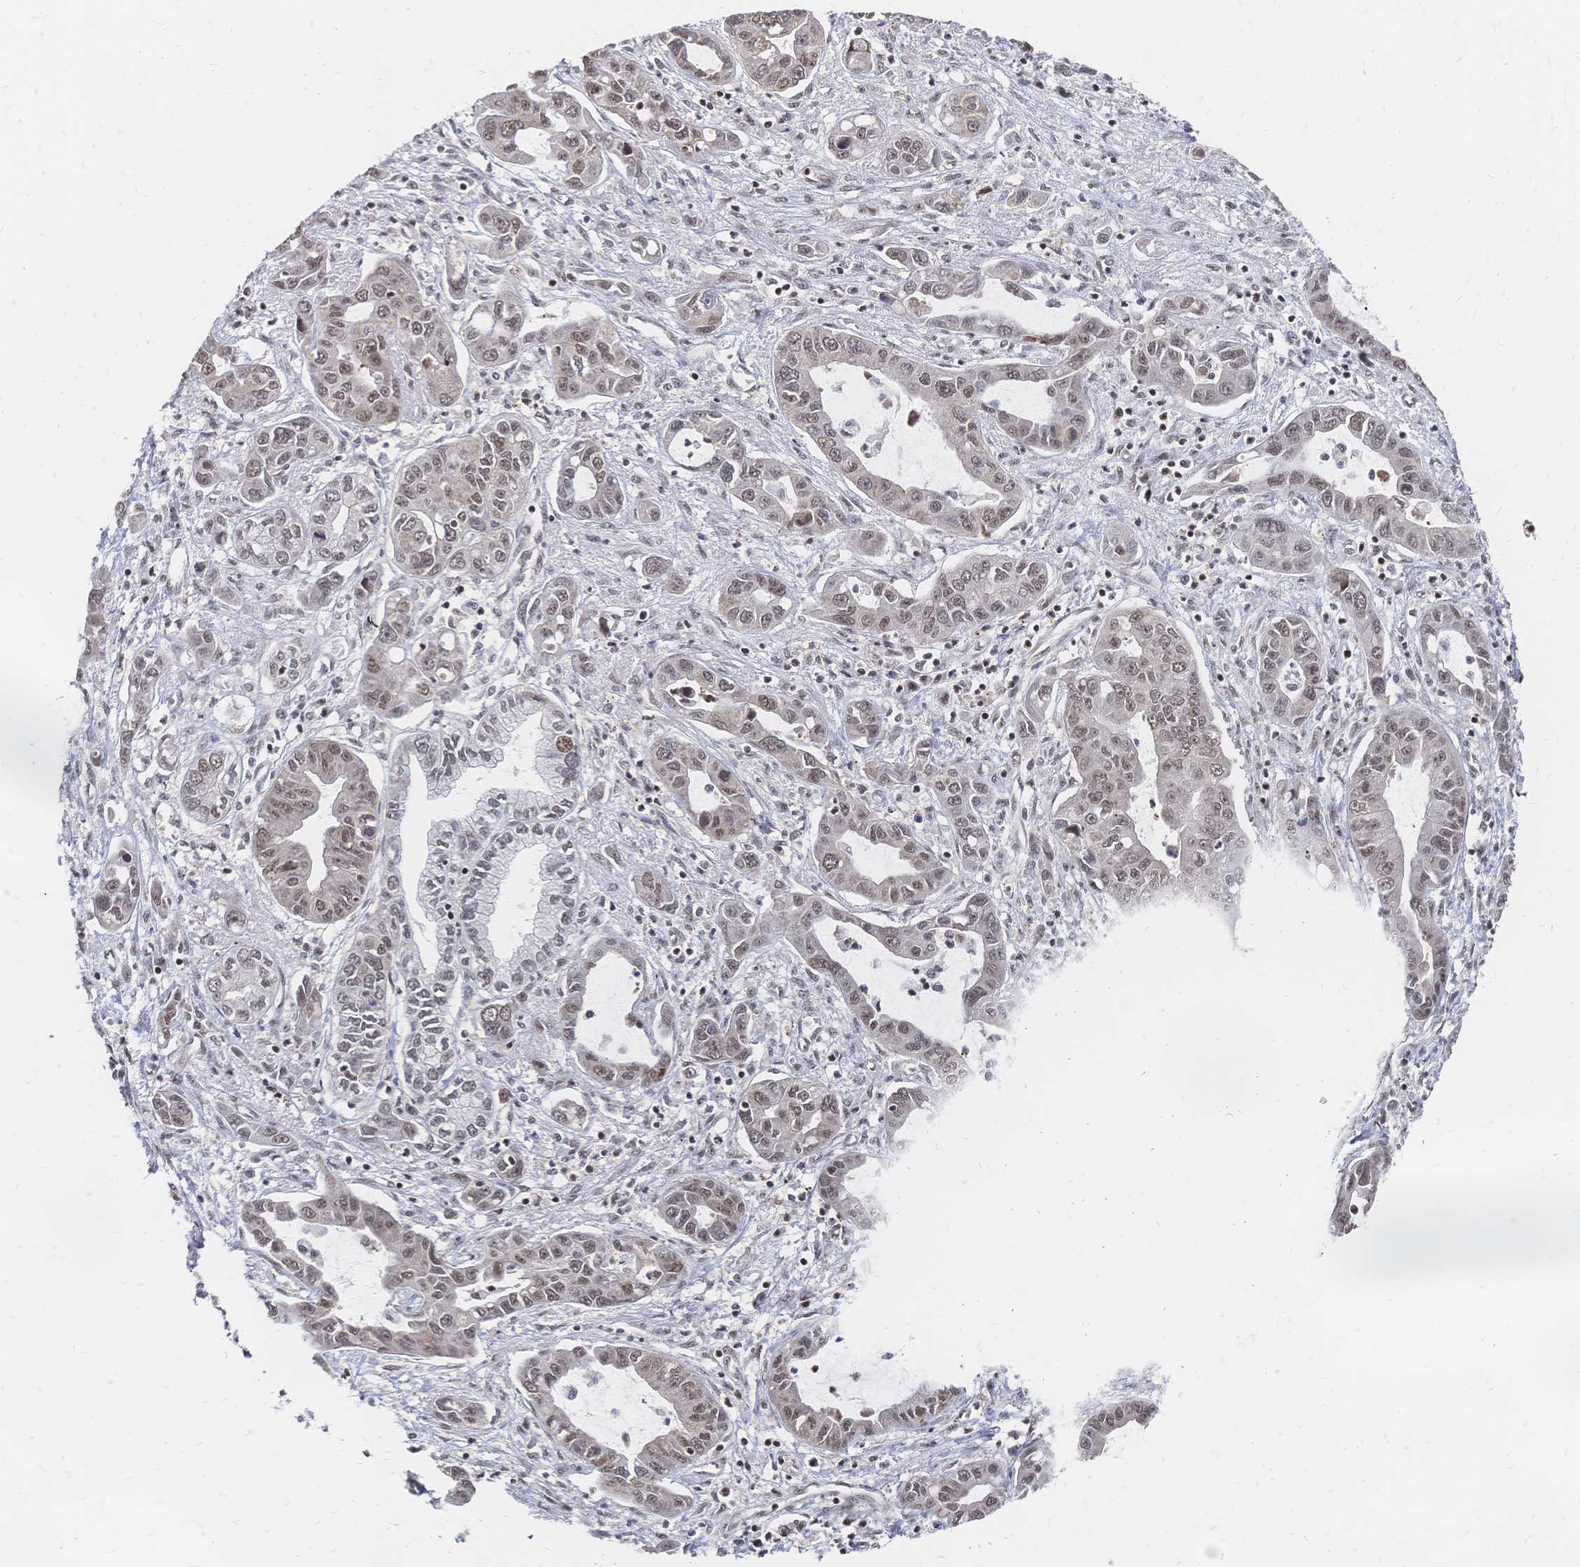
{"staining": {"intensity": "weak", "quantity": ">75%", "location": "nuclear"}, "tissue": "liver cancer", "cell_type": "Tumor cells", "image_type": "cancer", "snomed": [{"axis": "morphology", "description": "Cholangiocarcinoma"}, {"axis": "topography", "description": "Liver"}], "caption": "Human liver cancer stained with a brown dye reveals weak nuclear positive expression in about >75% of tumor cells.", "gene": "NELFA", "patient": {"sex": "male", "age": 58}}